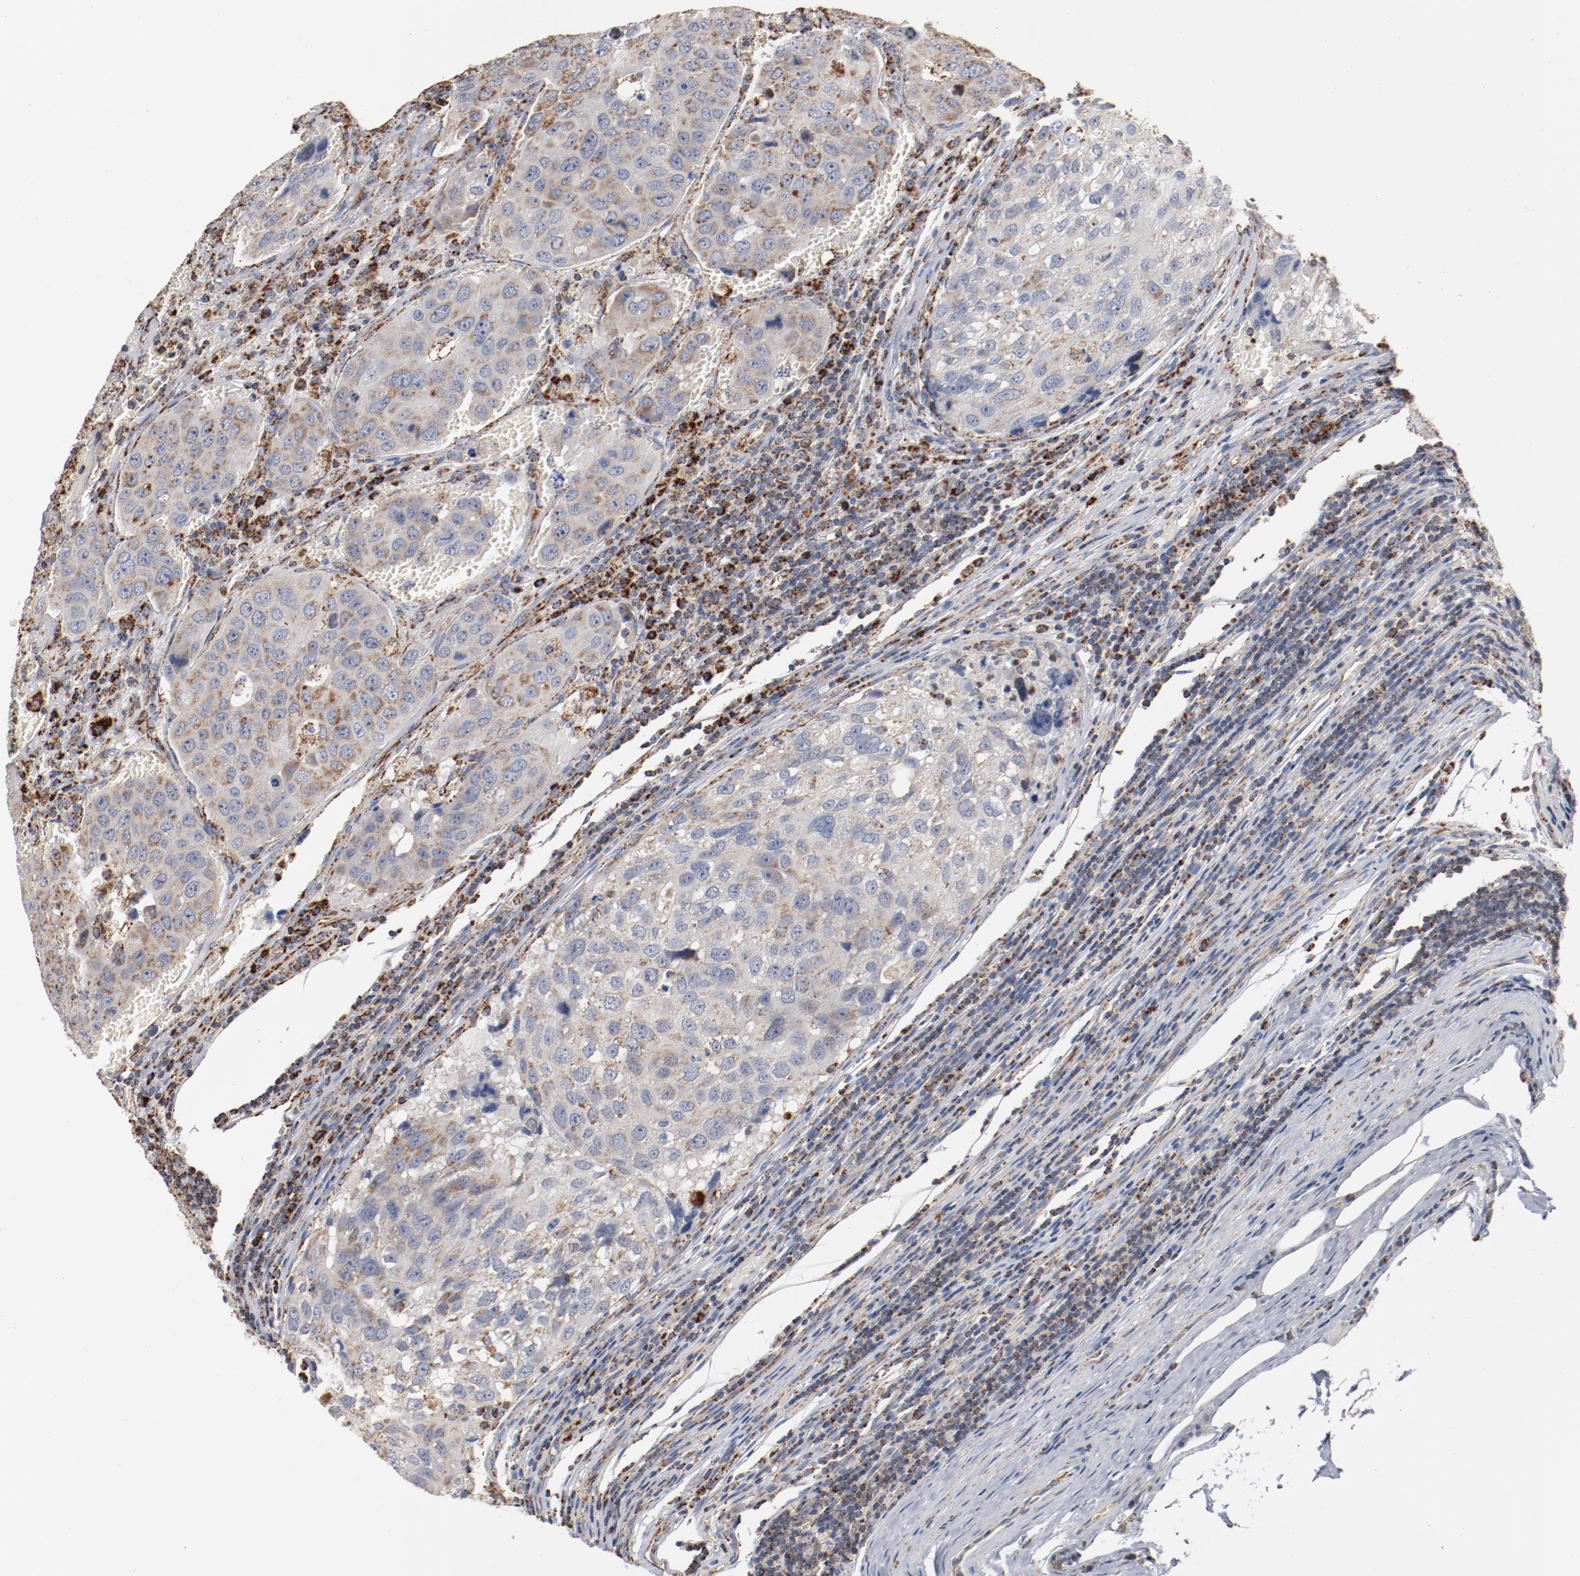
{"staining": {"intensity": "moderate", "quantity": "25%-75%", "location": "cytoplasmic/membranous"}, "tissue": "urothelial cancer", "cell_type": "Tumor cells", "image_type": "cancer", "snomed": [{"axis": "morphology", "description": "Urothelial carcinoma, High grade"}, {"axis": "topography", "description": "Lymph node"}, {"axis": "topography", "description": "Urinary bladder"}], "caption": "DAB (3,3'-diaminobenzidine) immunohistochemical staining of urothelial cancer reveals moderate cytoplasmic/membranous protein positivity in approximately 25%-75% of tumor cells.", "gene": "NDUFS4", "patient": {"sex": "male", "age": 51}}